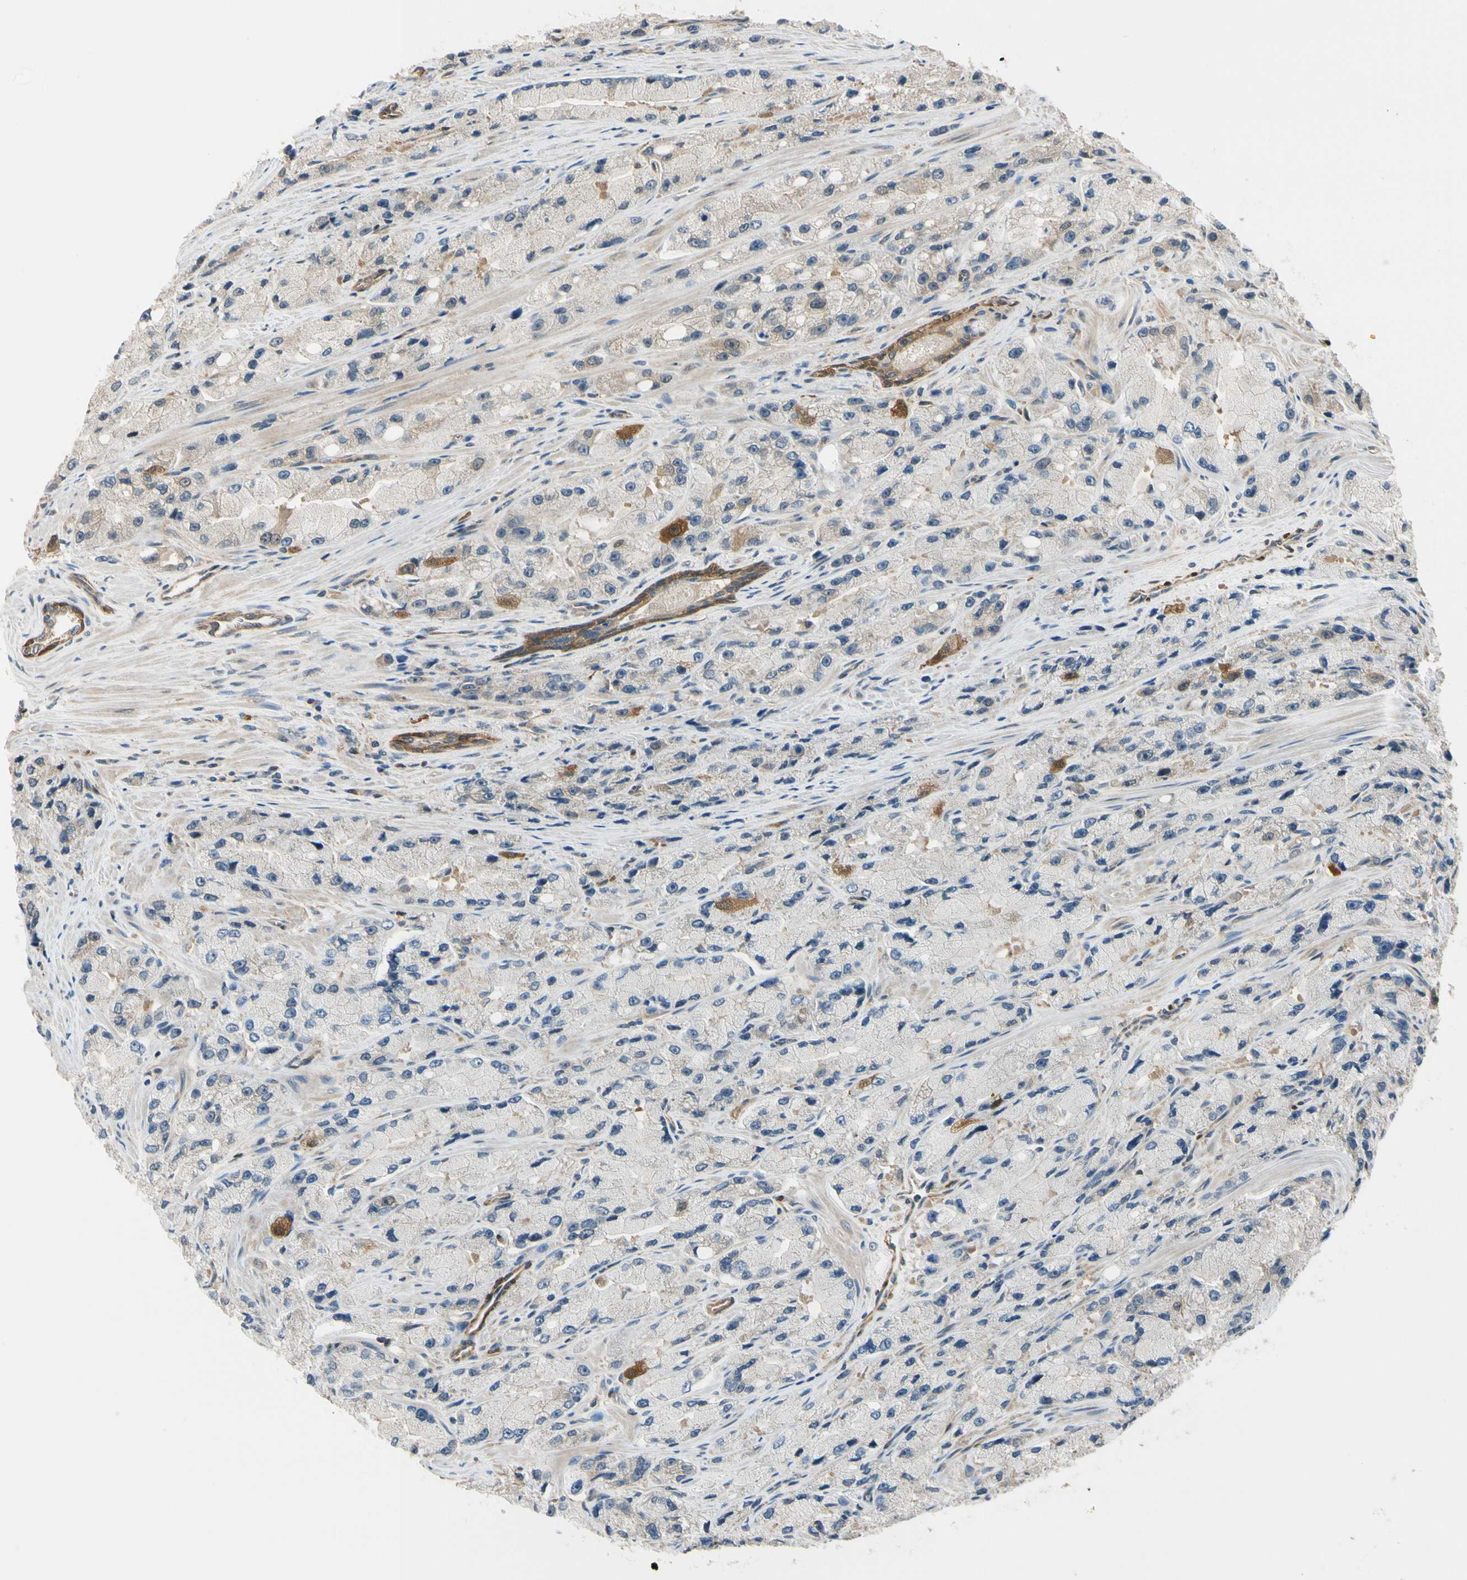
{"staining": {"intensity": "negative", "quantity": "none", "location": "none"}, "tissue": "prostate cancer", "cell_type": "Tumor cells", "image_type": "cancer", "snomed": [{"axis": "morphology", "description": "Adenocarcinoma, High grade"}, {"axis": "topography", "description": "Prostate"}], "caption": "High magnification brightfield microscopy of prostate cancer (adenocarcinoma (high-grade)) stained with DAB (brown) and counterstained with hematoxylin (blue): tumor cells show no significant expression.", "gene": "RASGRF1", "patient": {"sex": "male", "age": 58}}